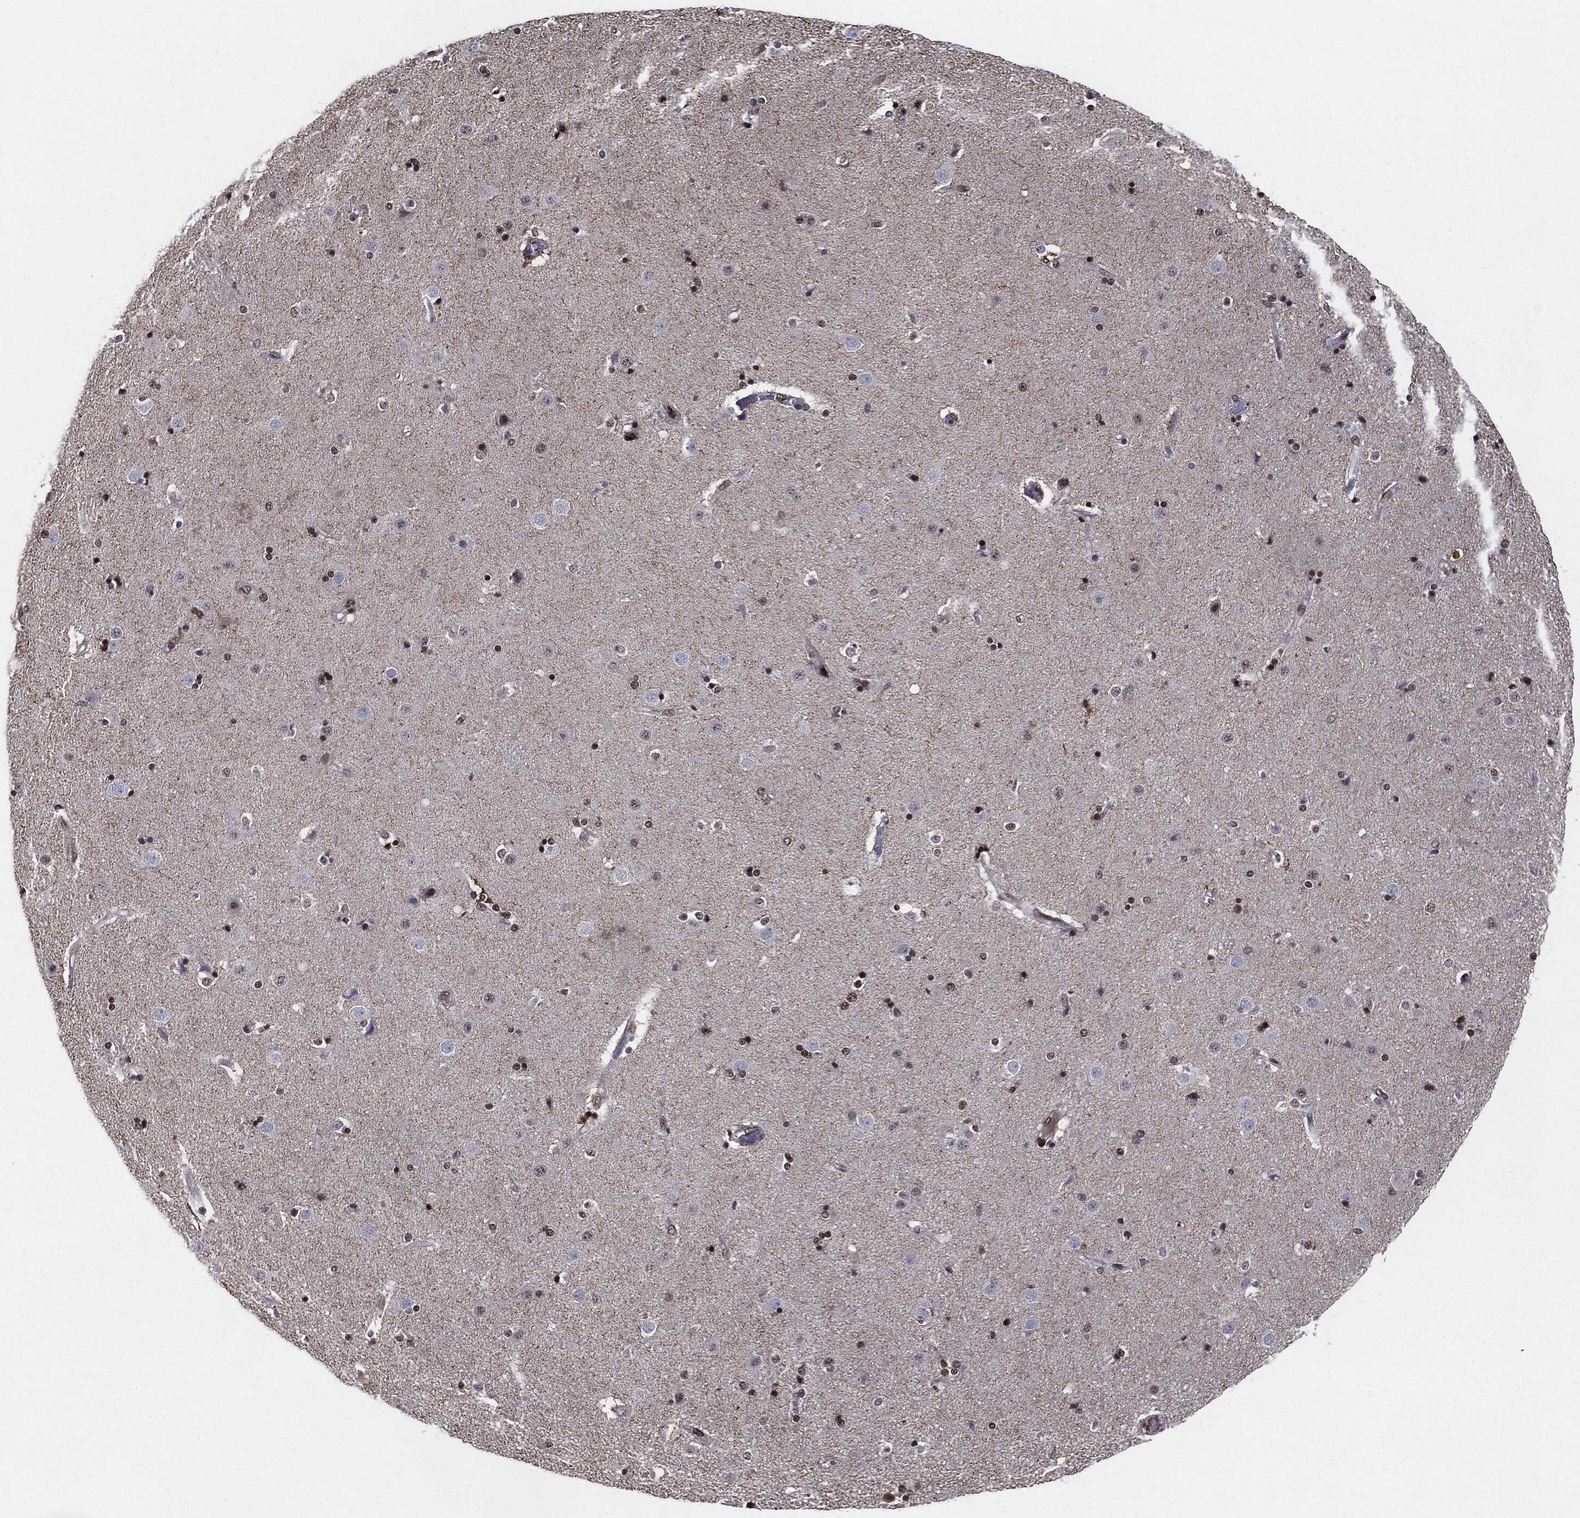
{"staining": {"intensity": "moderate", "quantity": "25%-75%", "location": "nuclear"}, "tissue": "caudate", "cell_type": "Glial cells", "image_type": "normal", "snomed": [{"axis": "morphology", "description": "Normal tissue, NOS"}, {"axis": "topography", "description": "Lateral ventricle wall"}], "caption": "DAB immunohistochemical staining of unremarkable human caudate reveals moderate nuclear protein positivity in approximately 25%-75% of glial cells.", "gene": "JUN", "patient": {"sex": "female", "age": 71}}